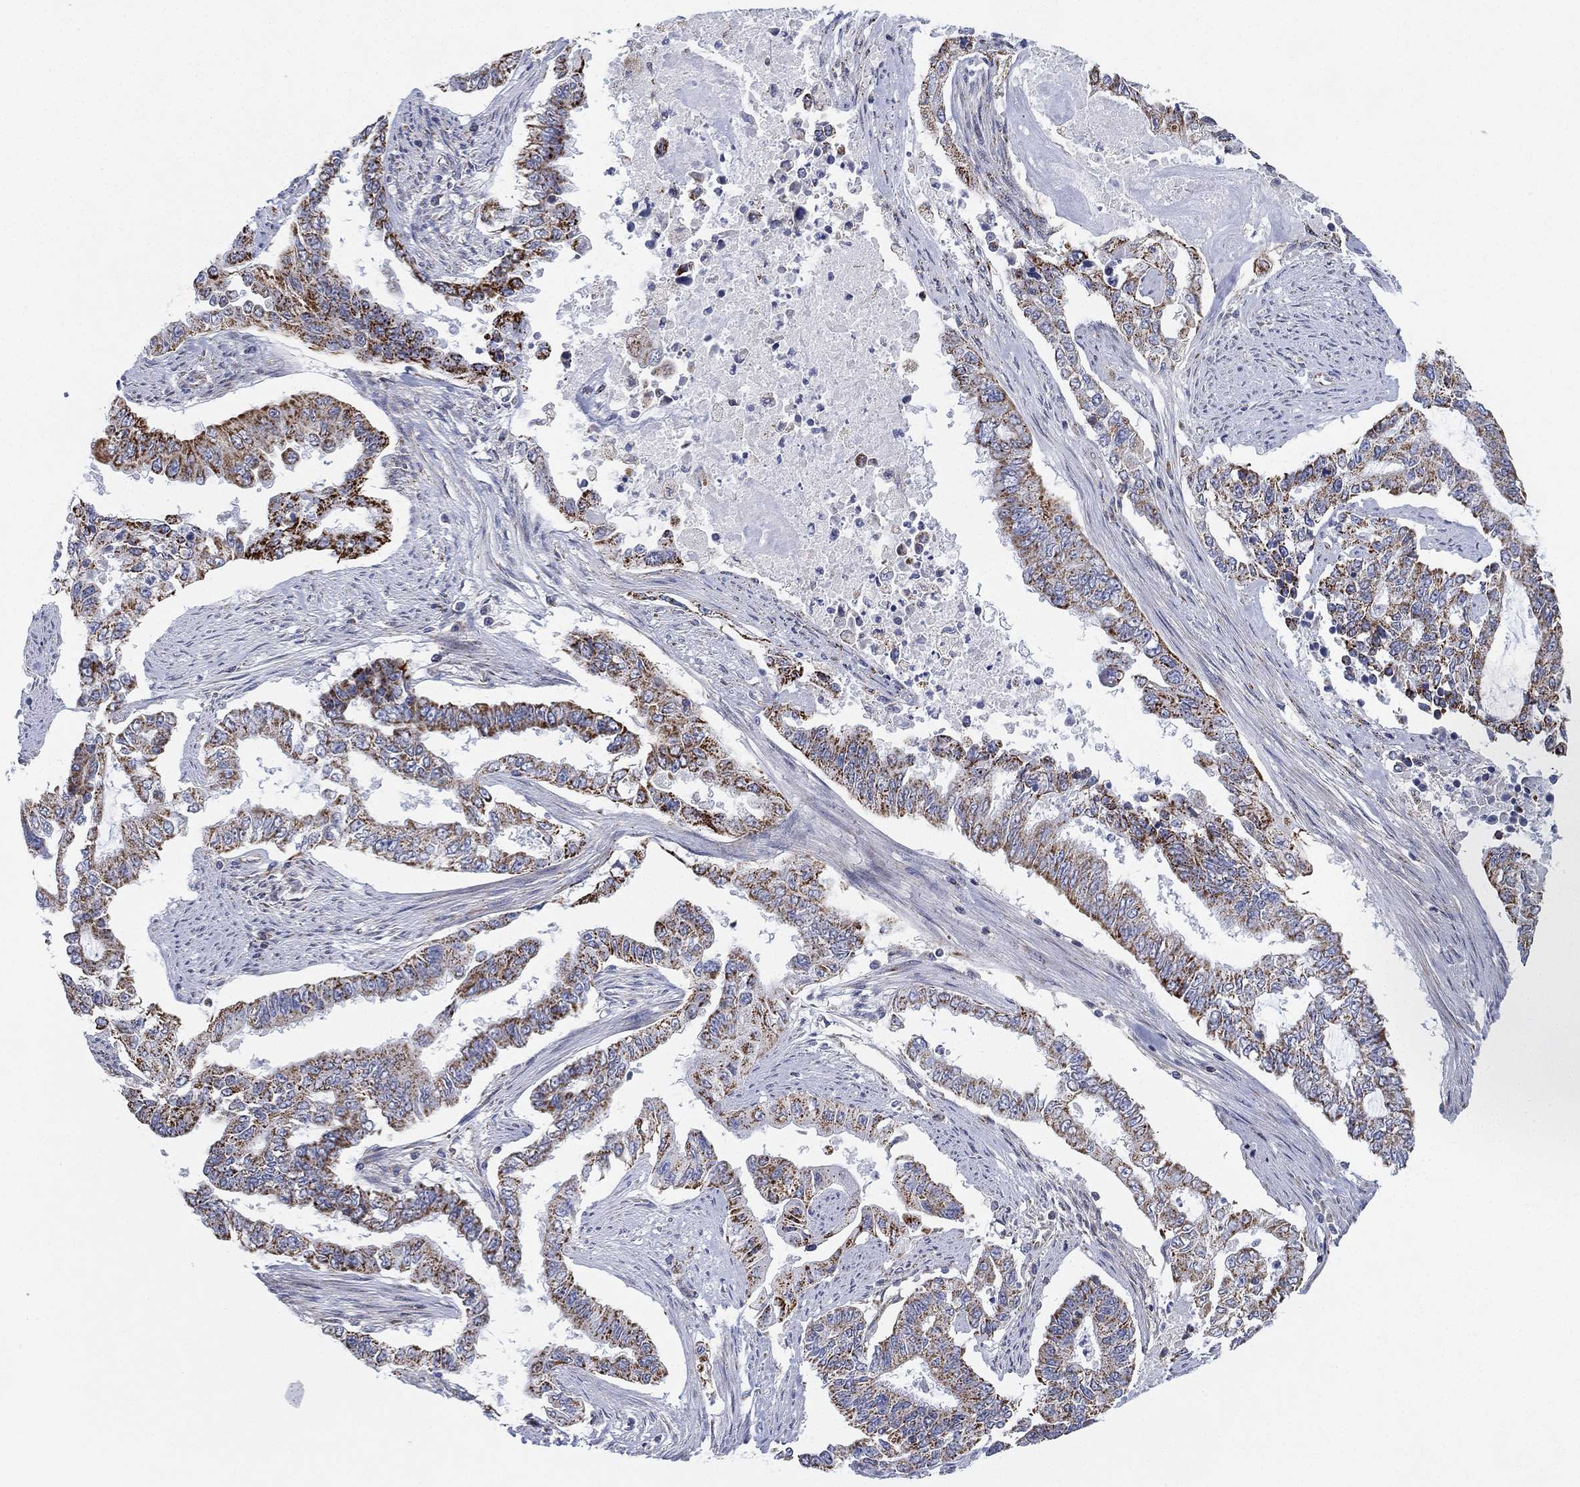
{"staining": {"intensity": "strong", "quantity": "25%-75%", "location": "cytoplasmic/membranous"}, "tissue": "endometrial cancer", "cell_type": "Tumor cells", "image_type": "cancer", "snomed": [{"axis": "morphology", "description": "Adenocarcinoma, NOS"}, {"axis": "topography", "description": "Uterus"}], "caption": "Human endometrial cancer (adenocarcinoma) stained with a protein marker displays strong staining in tumor cells.", "gene": "INA", "patient": {"sex": "female", "age": 59}}